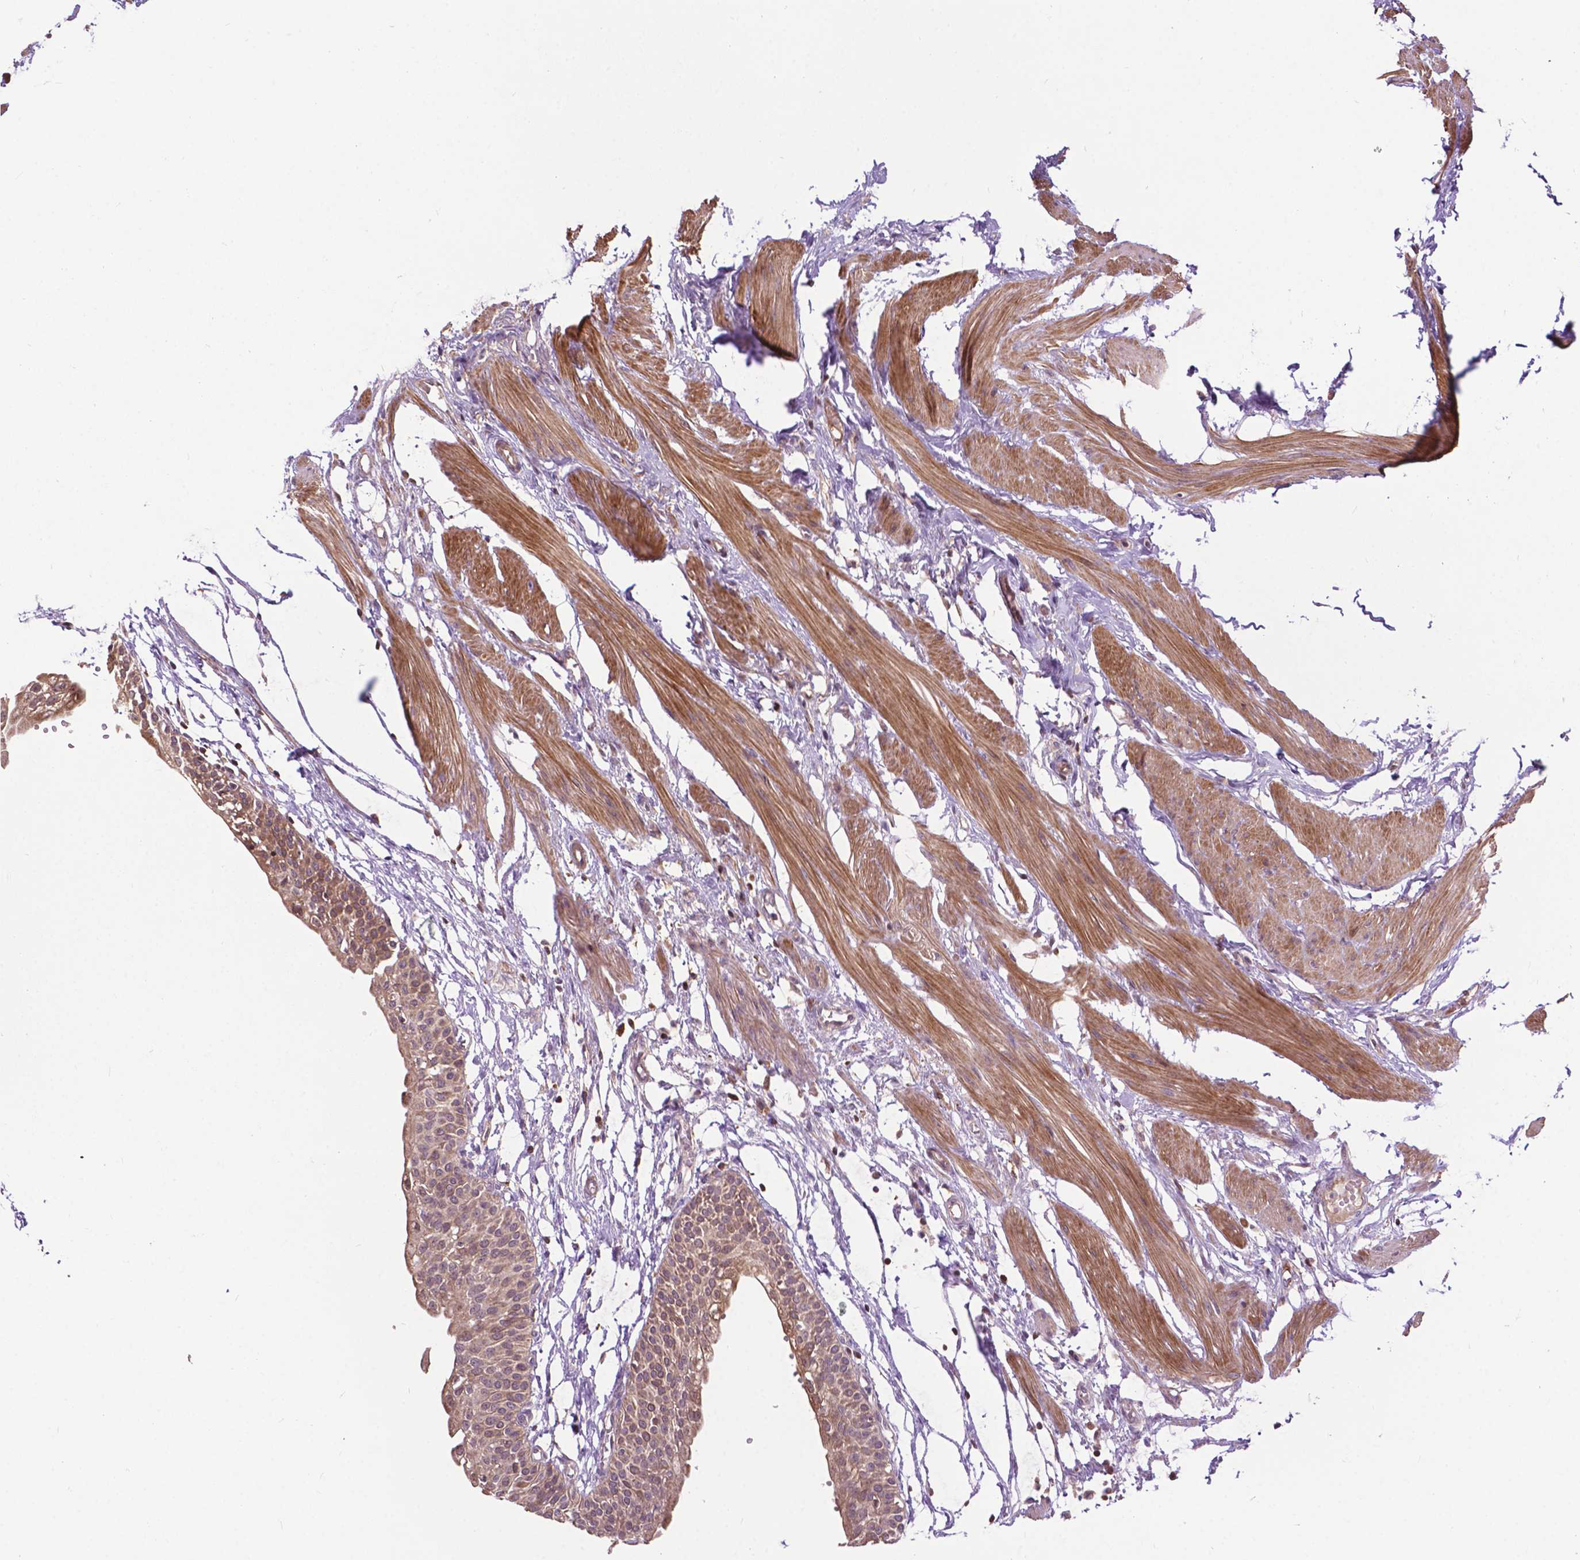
{"staining": {"intensity": "moderate", "quantity": ">75%", "location": "cytoplasmic/membranous"}, "tissue": "urinary bladder", "cell_type": "Urothelial cells", "image_type": "normal", "snomed": [{"axis": "morphology", "description": "Normal tissue, NOS"}, {"axis": "topography", "description": "Urinary bladder"}, {"axis": "topography", "description": "Peripheral nerve tissue"}], "caption": "Immunohistochemical staining of normal urinary bladder demonstrates medium levels of moderate cytoplasmic/membranous expression in about >75% of urothelial cells.", "gene": "CHMP4A", "patient": {"sex": "male", "age": 55}}